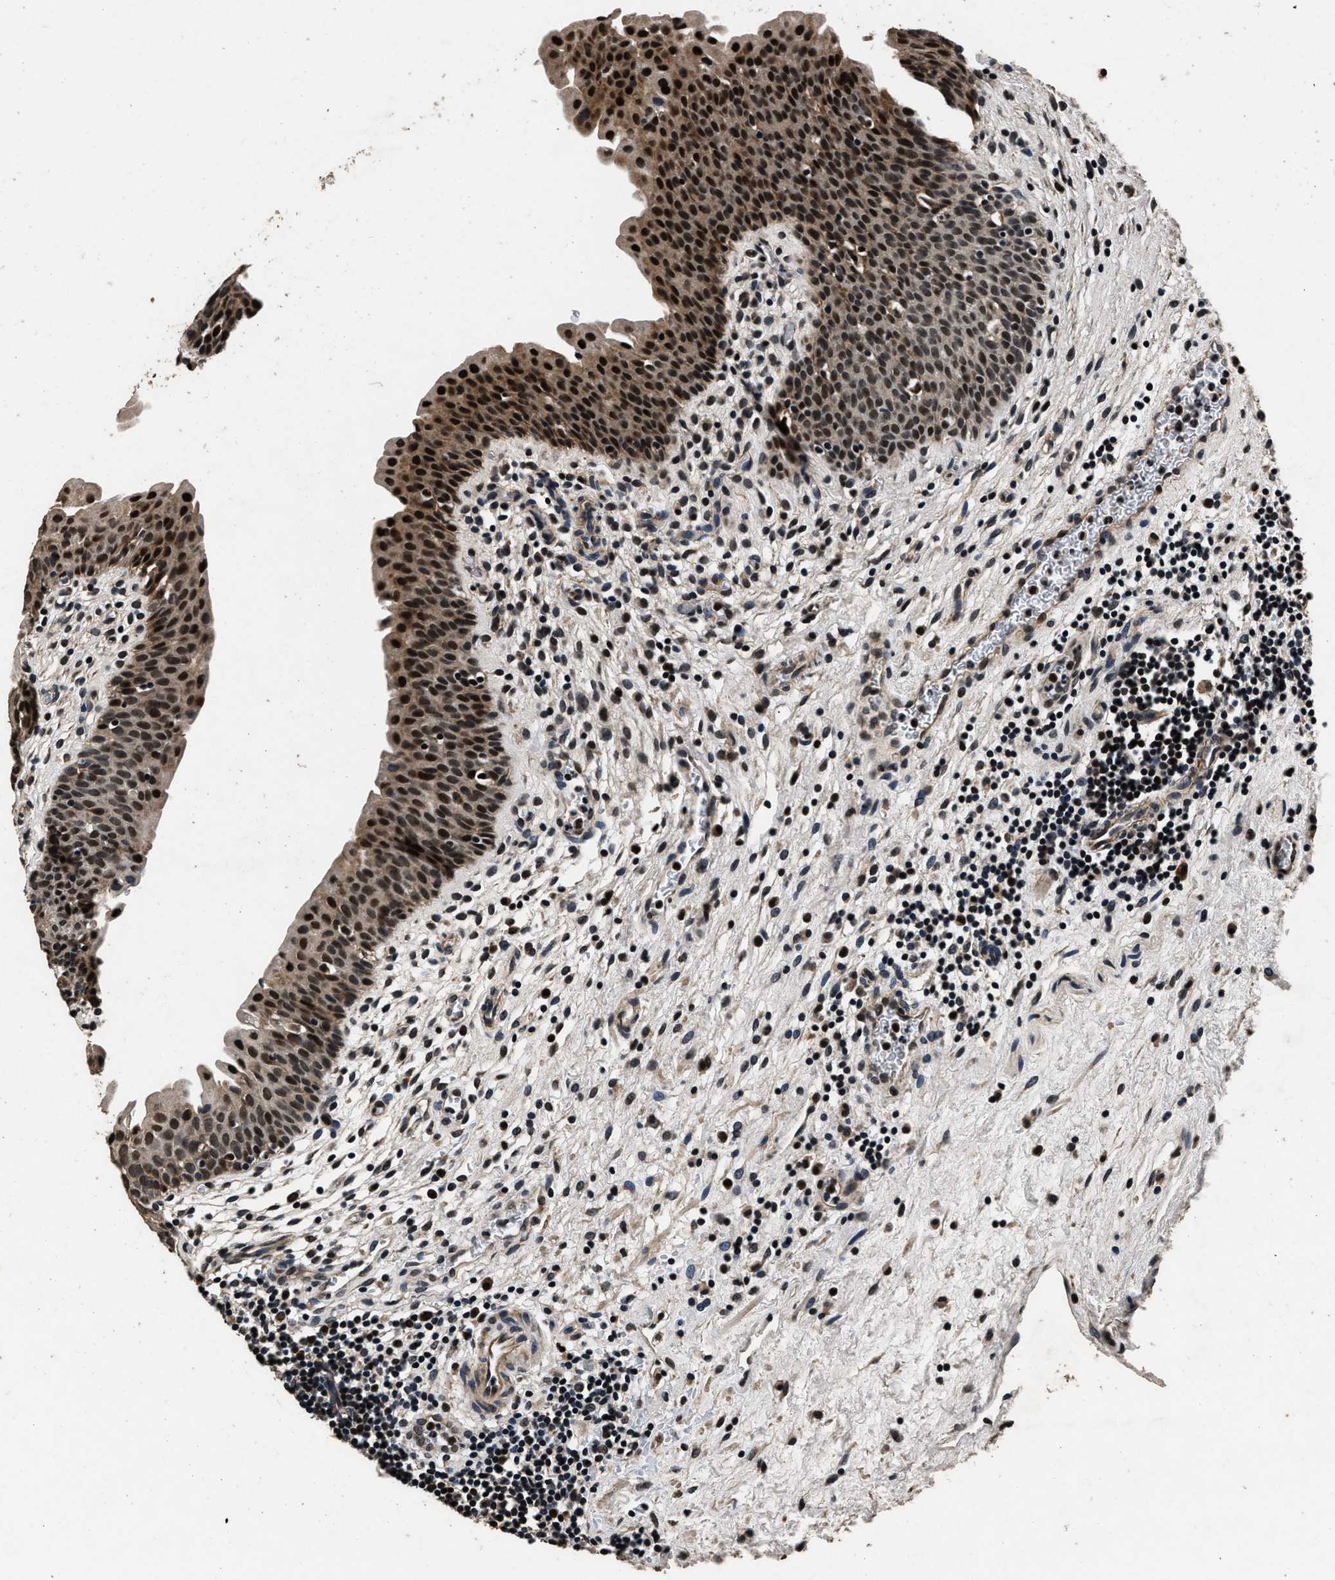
{"staining": {"intensity": "strong", "quantity": ">75%", "location": "nuclear"}, "tissue": "urinary bladder", "cell_type": "Urothelial cells", "image_type": "normal", "snomed": [{"axis": "morphology", "description": "Normal tissue, NOS"}, {"axis": "topography", "description": "Urinary bladder"}], "caption": "This histopathology image exhibits immunohistochemistry staining of unremarkable human urinary bladder, with high strong nuclear staining in about >75% of urothelial cells.", "gene": "CSTF1", "patient": {"sex": "male", "age": 37}}